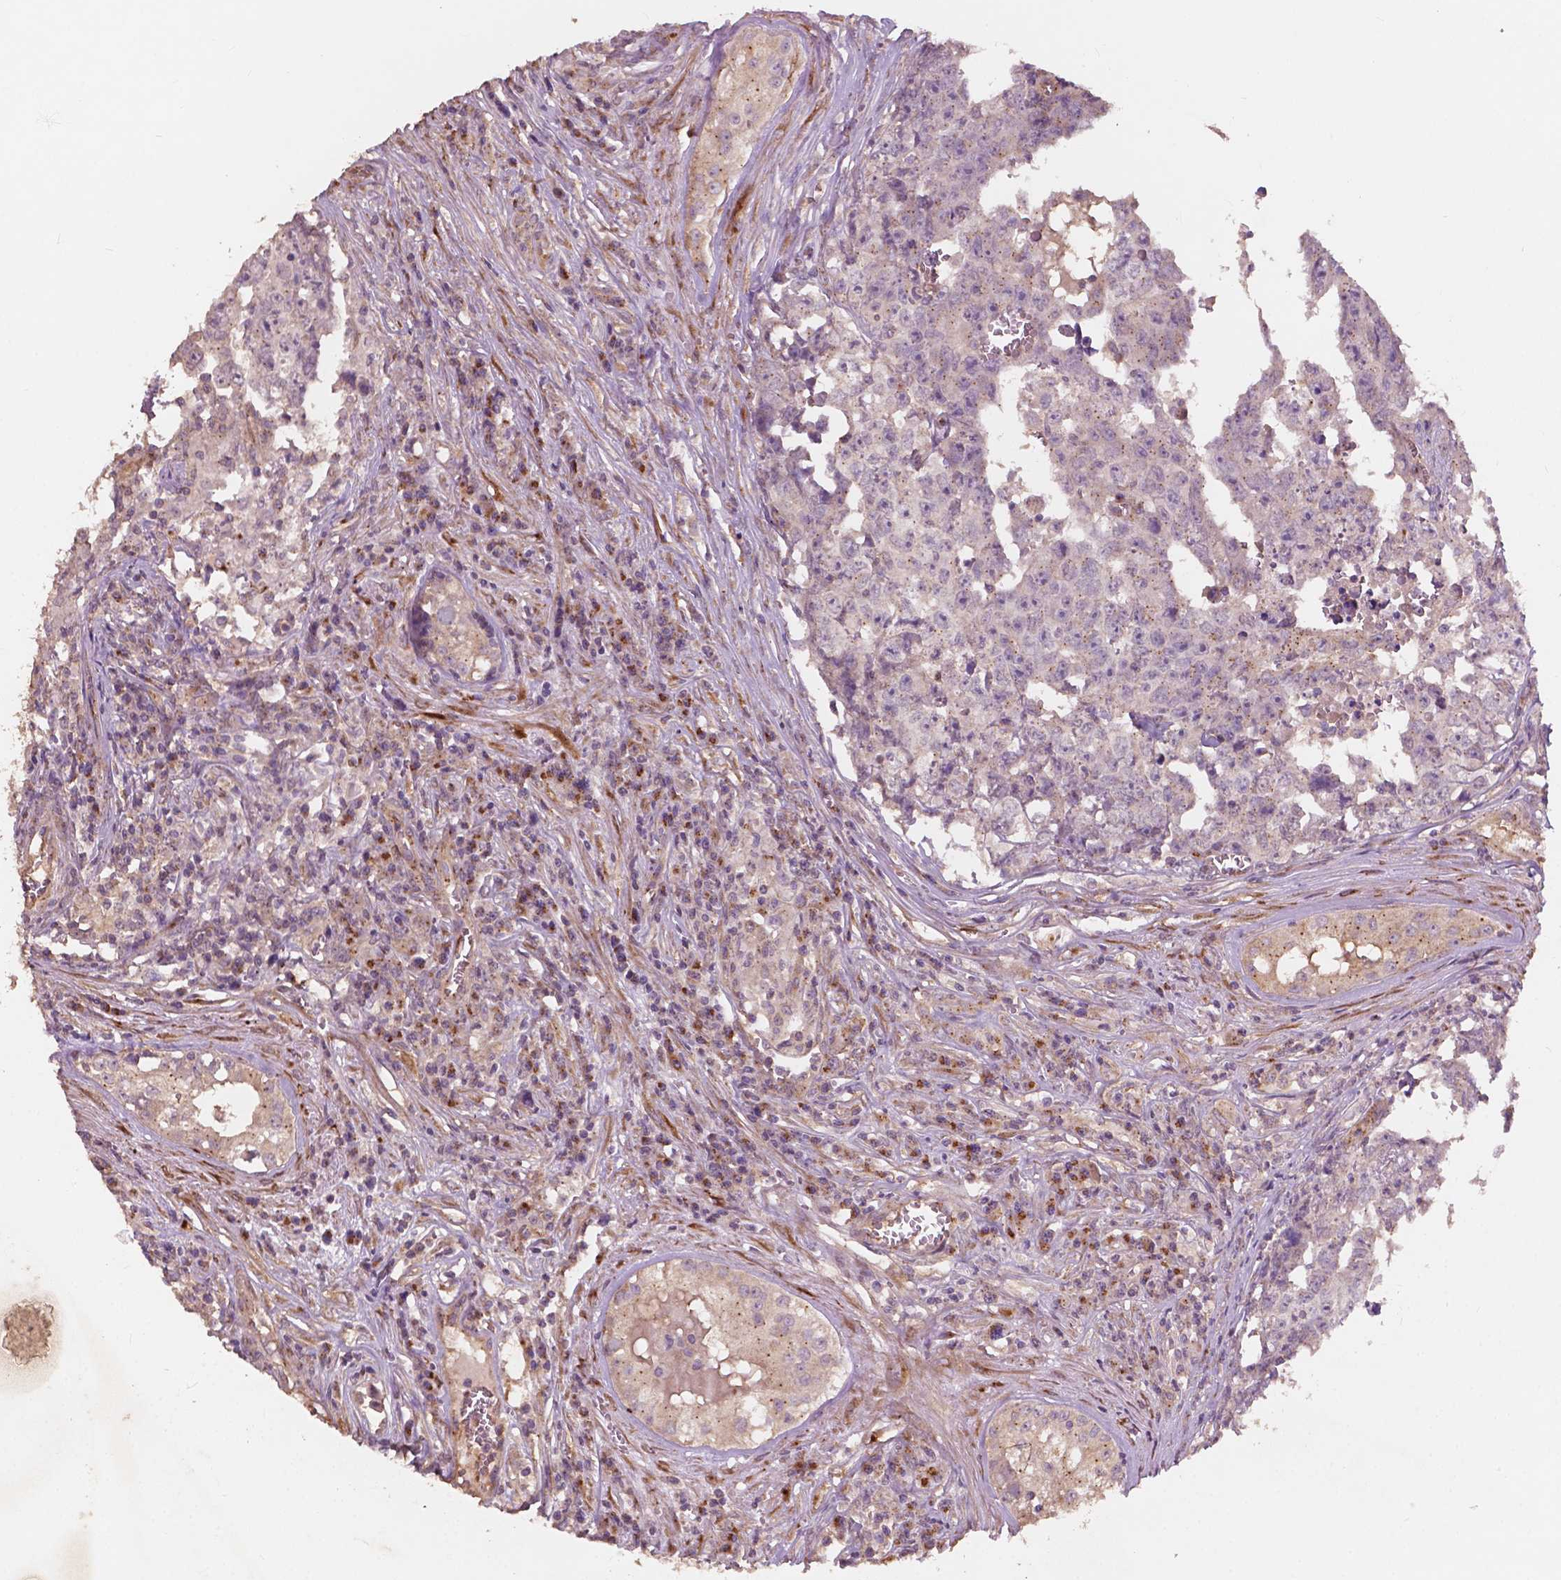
{"staining": {"intensity": "negative", "quantity": "none", "location": "none"}, "tissue": "testis cancer", "cell_type": "Tumor cells", "image_type": "cancer", "snomed": [{"axis": "morphology", "description": "Carcinoma, Embryonal, NOS"}, {"axis": "topography", "description": "Testis"}], "caption": "Tumor cells show no significant positivity in embryonal carcinoma (testis).", "gene": "CHPT1", "patient": {"sex": "male", "age": 22}}